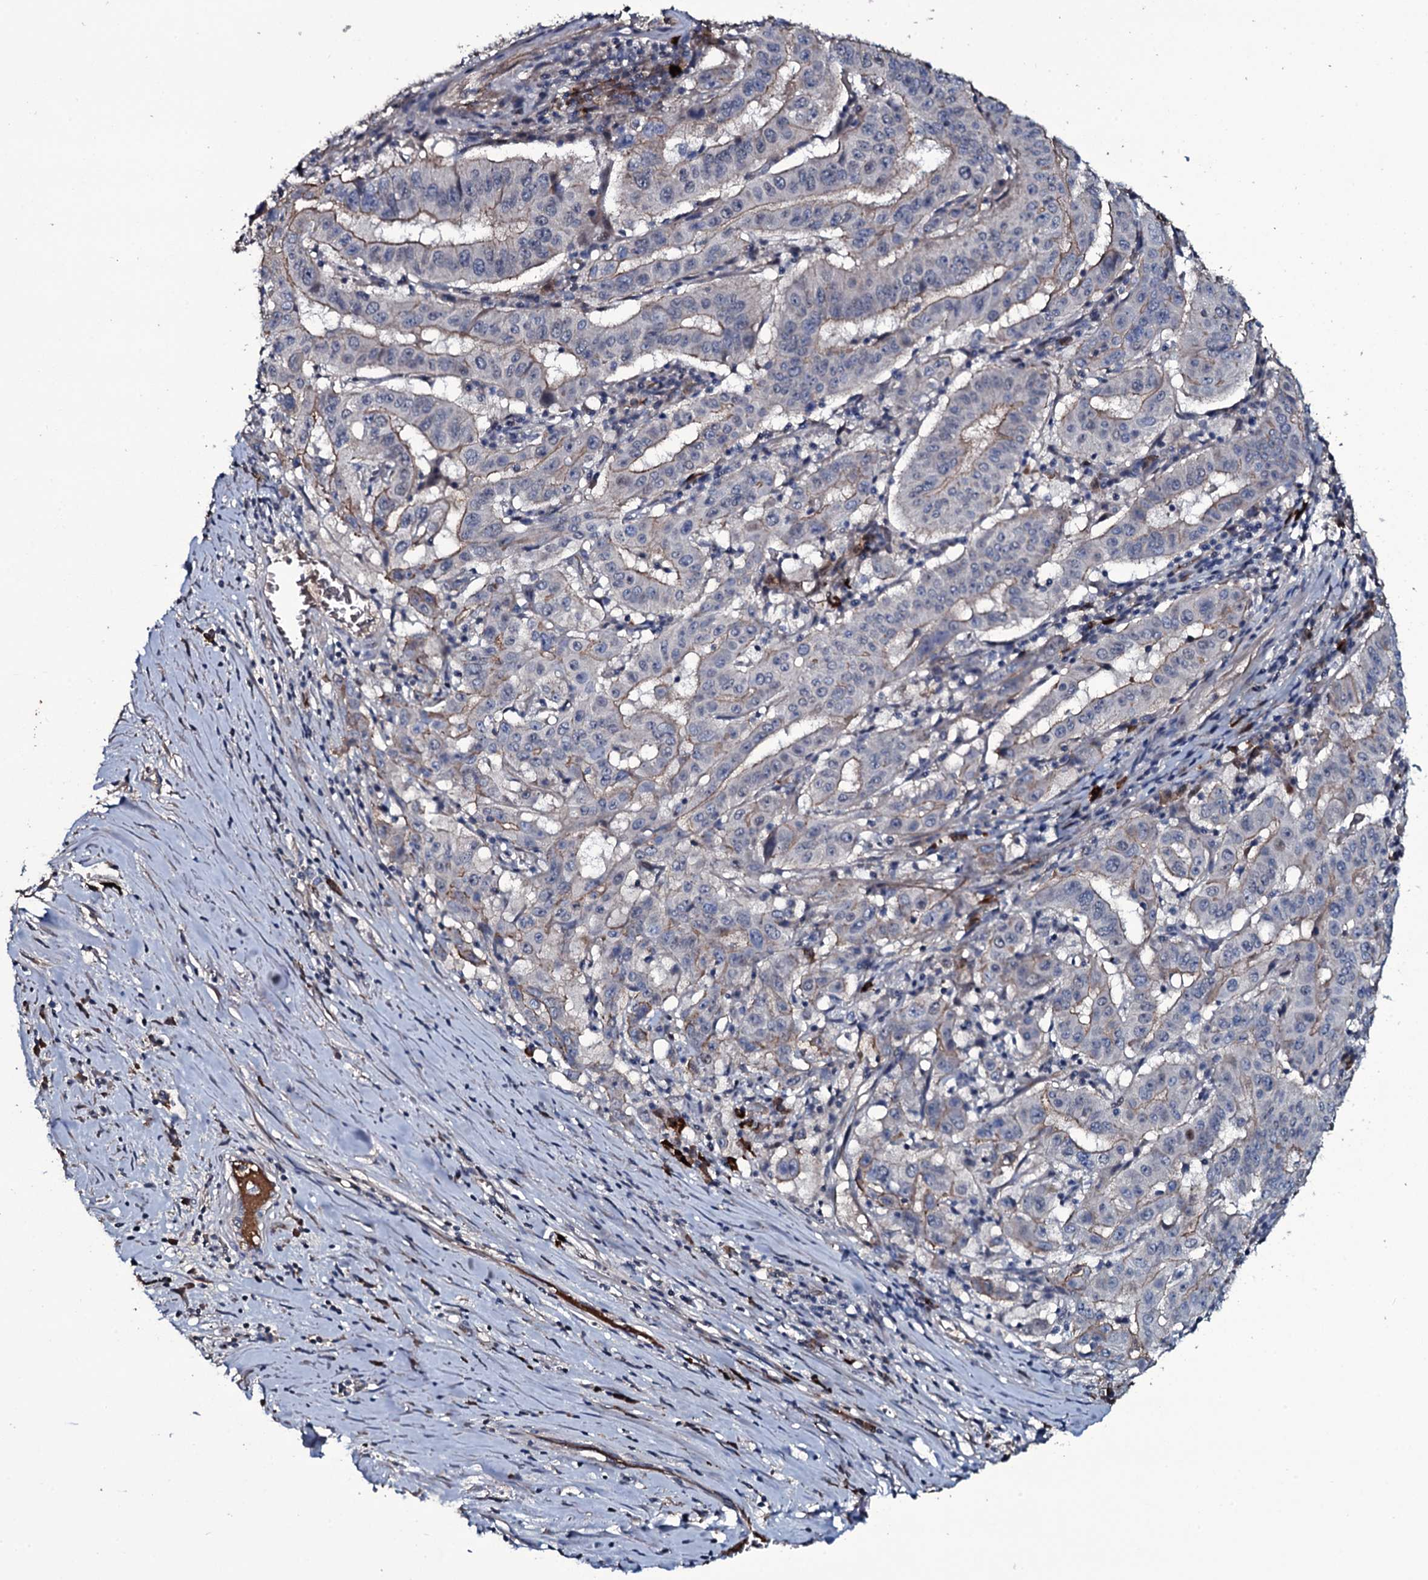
{"staining": {"intensity": "weak", "quantity": "25%-75%", "location": "cytoplasmic/membranous"}, "tissue": "pancreatic cancer", "cell_type": "Tumor cells", "image_type": "cancer", "snomed": [{"axis": "morphology", "description": "Adenocarcinoma, NOS"}, {"axis": "topography", "description": "Pancreas"}], "caption": "Immunohistochemical staining of pancreatic cancer (adenocarcinoma) reveals low levels of weak cytoplasmic/membranous protein staining in approximately 25%-75% of tumor cells.", "gene": "LYG2", "patient": {"sex": "male", "age": 63}}